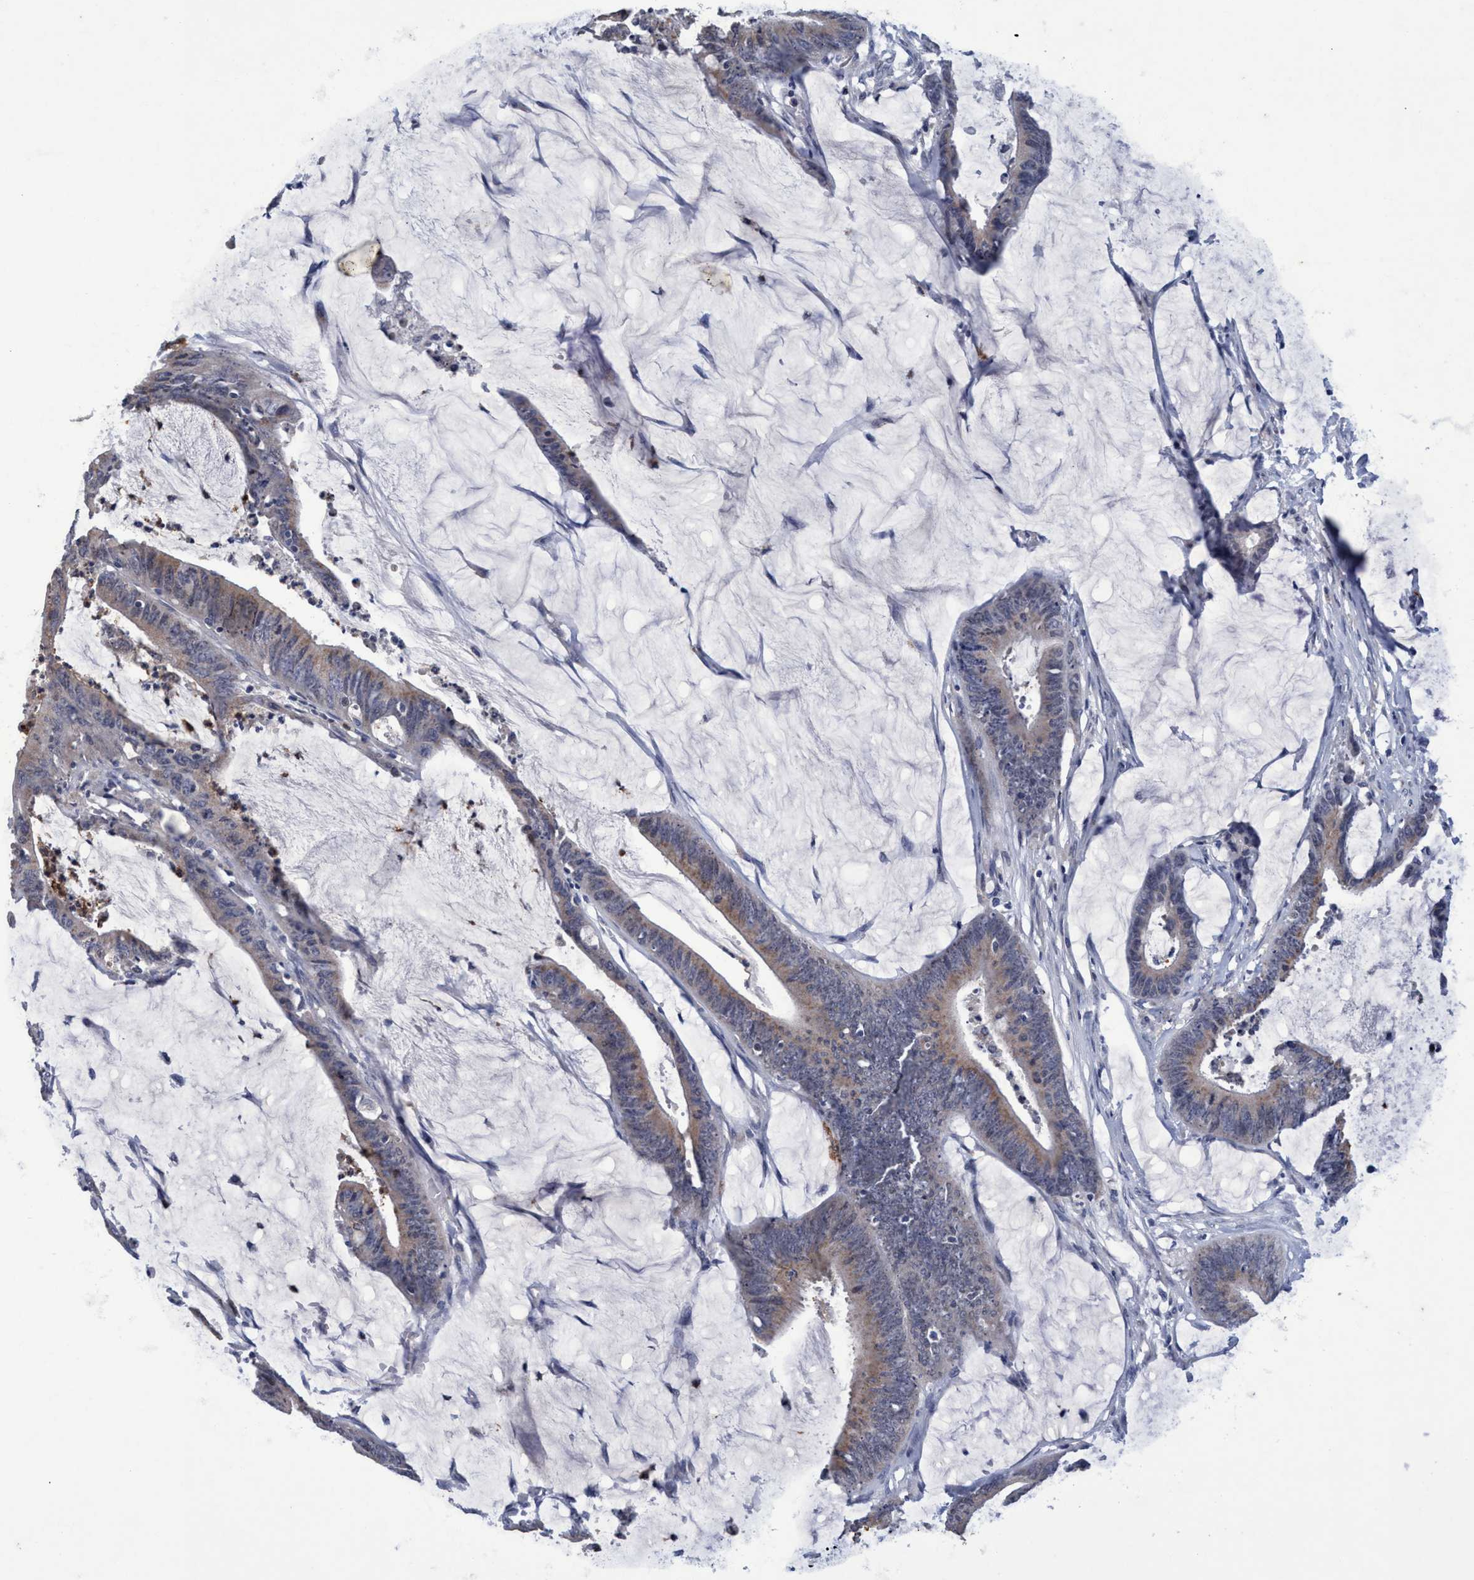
{"staining": {"intensity": "weak", "quantity": ">75%", "location": "cytoplasmic/membranous"}, "tissue": "colorectal cancer", "cell_type": "Tumor cells", "image_type": "cancer", "snomed": [{"axis": "morphology", "description": "Adenocarcinoma, NOS"}, {"axis": "topography", "description": "Rectum"}], "caption": "Immunohistochemistry photomicrograph of neoplastic tissue: human colorectal adenocarcinoma stained using immunohistochemistry (IHC) demonstrates low levels of weak protein expression localized specifically in the cytoplasmic/membranous of tumor cells, appearing as a cytoplasmic/membranous brown color.", "gene": "GRB14", "patient": {"sex": "female", "age": 66}}